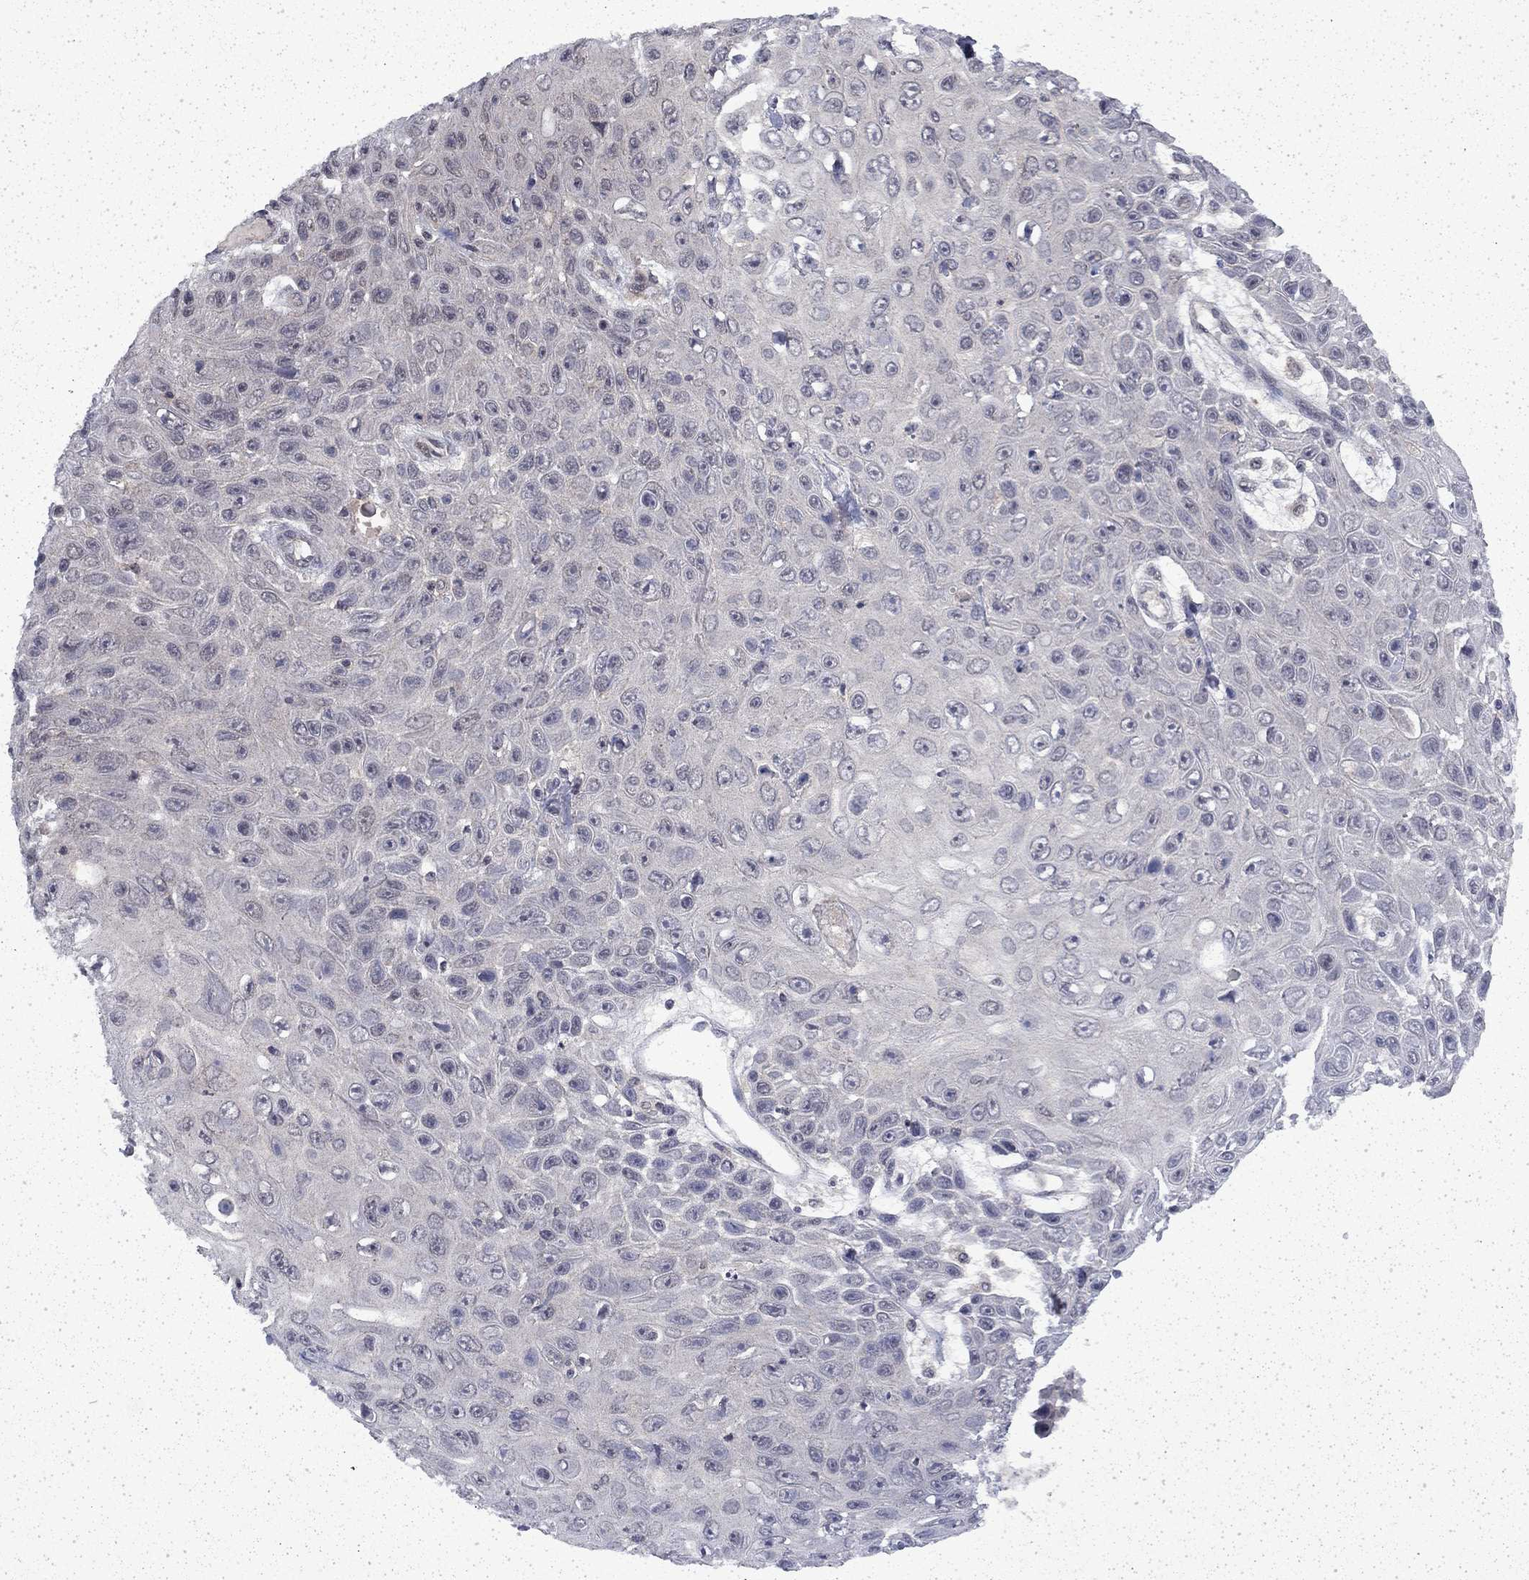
{"staining": {"intensity": "negative", "quantity": "none", "location": "none"}, "tissue": "skin cancer", "cell_type": "Tumor cells", "image_type": "cancer", "snomed": [{"axis": "morphology", "description": "Squamous cell carcinoma, NOS"}, {"axis": "topography", "description": "Skin"}], "caption": "Tumor cells show no significant expression in skin cancer (squamous cell carcinoma). The staining was performed using DAB (3,3'-diaminobenzidine) to visualize the protein expression in brown, while the nuclei were stained in blue with hematoxylin (Magnification: 20x).", "gene": "CHAT", "patient": {"sex": "male", "age": 82}}